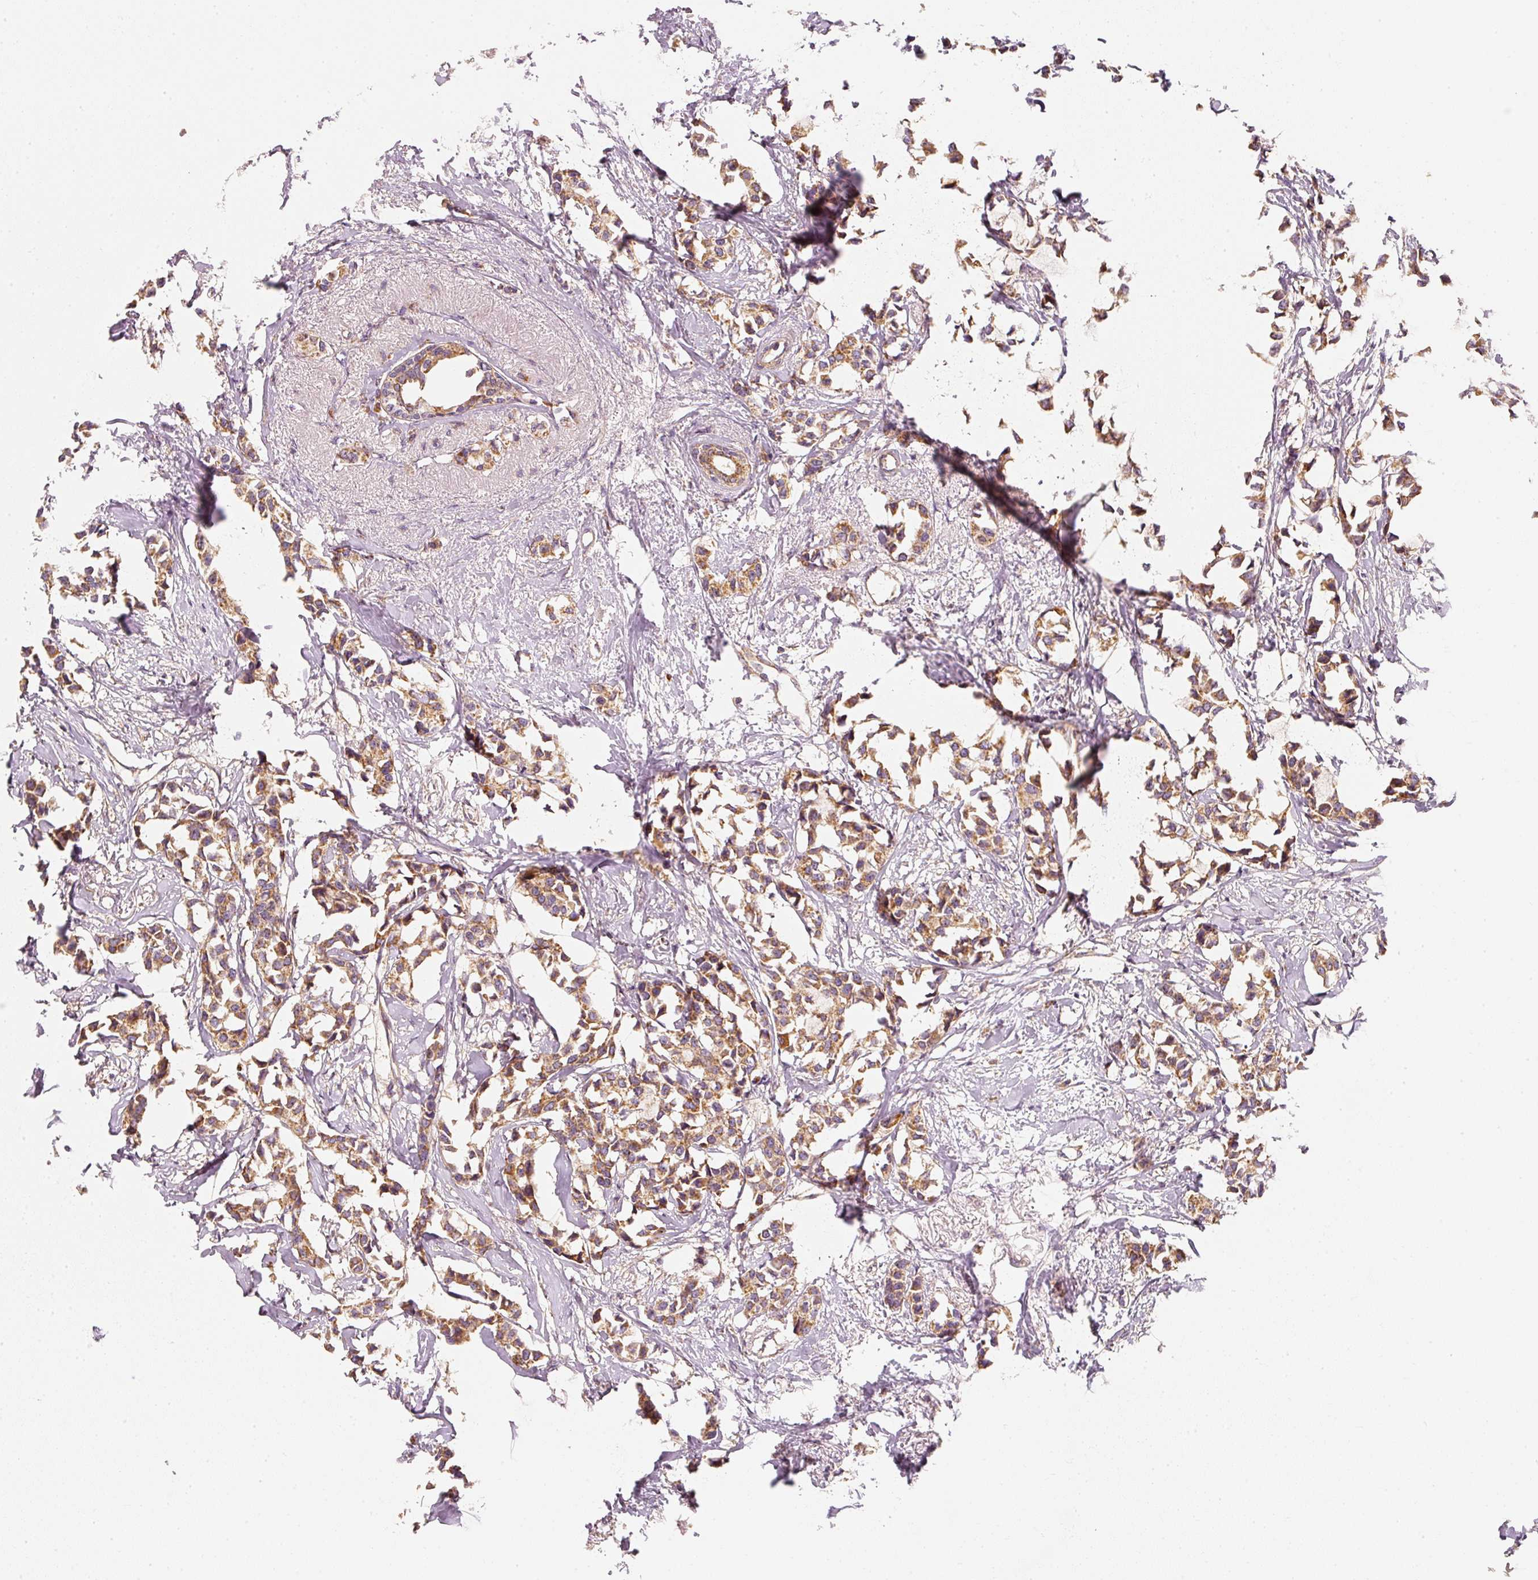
{"staining": {"intensity": "moderate", "quantity": ">75%", "location": "cytoplasmic/membranous"}, "tissue": "breast cancer", "cell_type": "Tumor cells", "image_type": "cancer", "snomed": [{"axis": "morphology", "description": "Duct carcinoma"}, {"axis": "topography", "description": "Breast"}], "caption": "Immunohistochemistry histopathology image of breast cancer stained for a protein (brown), which reveals medium levels of moderate cytoplasmic/membranous positivity in approximately >75% of tumor cells.", "gene": "TOMM40", "patient": {"sex": "female", "age": 73}}